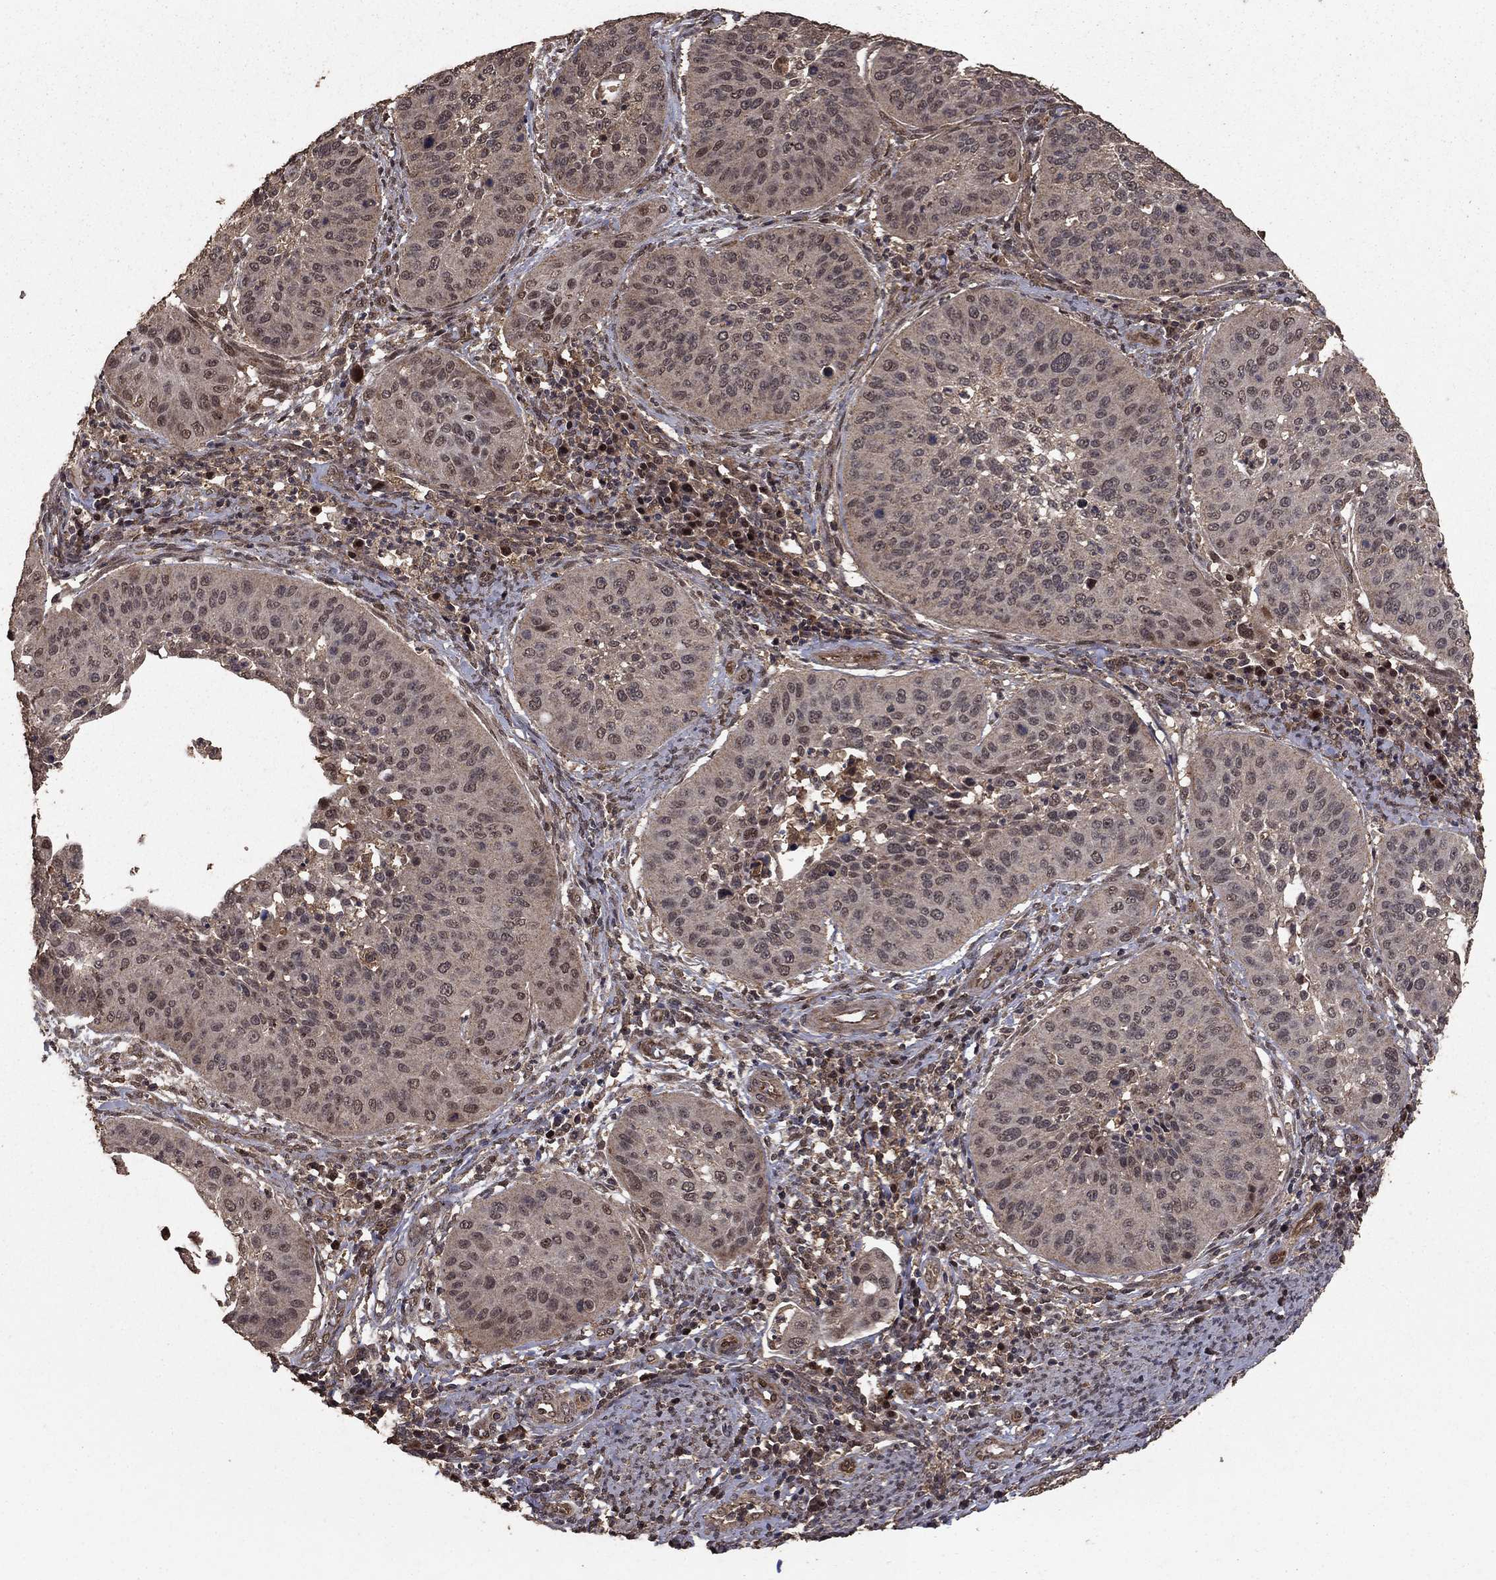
{"staining": {"intensity": "negative", "quantity": "none", "location": "none"}, "tissue": "cervical cancer", "cell_type": "Tumor cells", "image_type": "cancer", "snomed": [{"axis": "morphology", "description": "Normal tissue, NOS"}, {"axis": "morphology", "description": "Squamous cell carcinoma, NOS"}, {"axis": "topography", "description": "Cervix"}], "caption": "Protein analysis of cervical cancer displays no significant expression in tumor cells.", "gene": "PRDM1", "patient": {"sex": "female", "age": 39}}